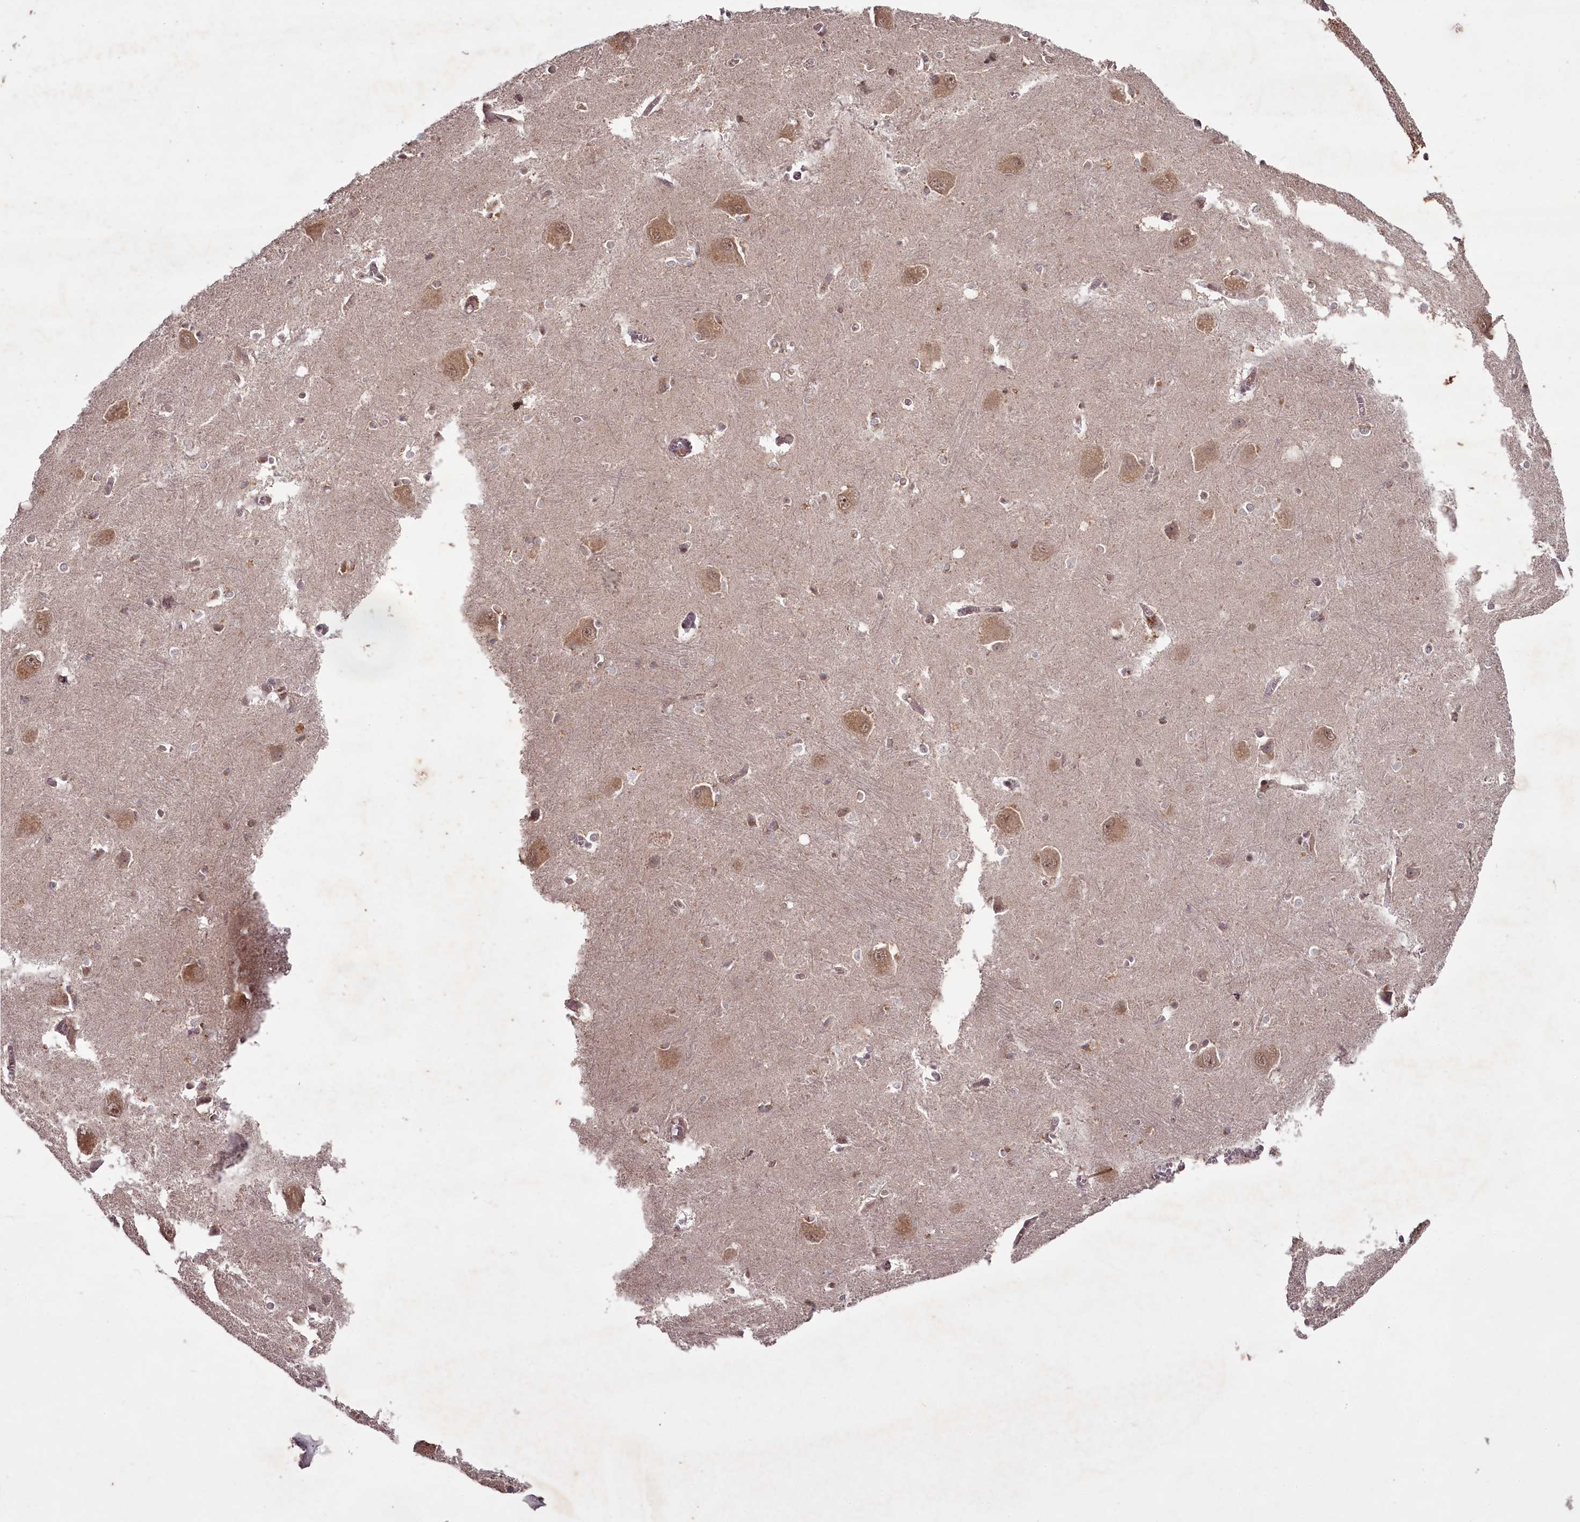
{"staining": {"intensity": "moderate", "quantity": "<25%", "location": "cytoplasmic/membranous"}, "tissue": "caudate", "cell_type": "Glial cells", "image_type": "normal", "snomed": [{"axis": "morphology", "description": "Normal tissue, NOS"}, {"axis": "topography", "description": "Lateral ventricle wall"}], "caption": "Immunohistochemistry photomicrograph of benign caudate: human caudate stained using immunohistochemistry (IHC) reveals low levels of moderate protein expression localized specifically in the cytoplasmic/membranous of glial cells, appearing as a cytoplasmic/membranous brown color.", "gene": "PCBP2", "patient": {"sex": "male", "age": 37}}